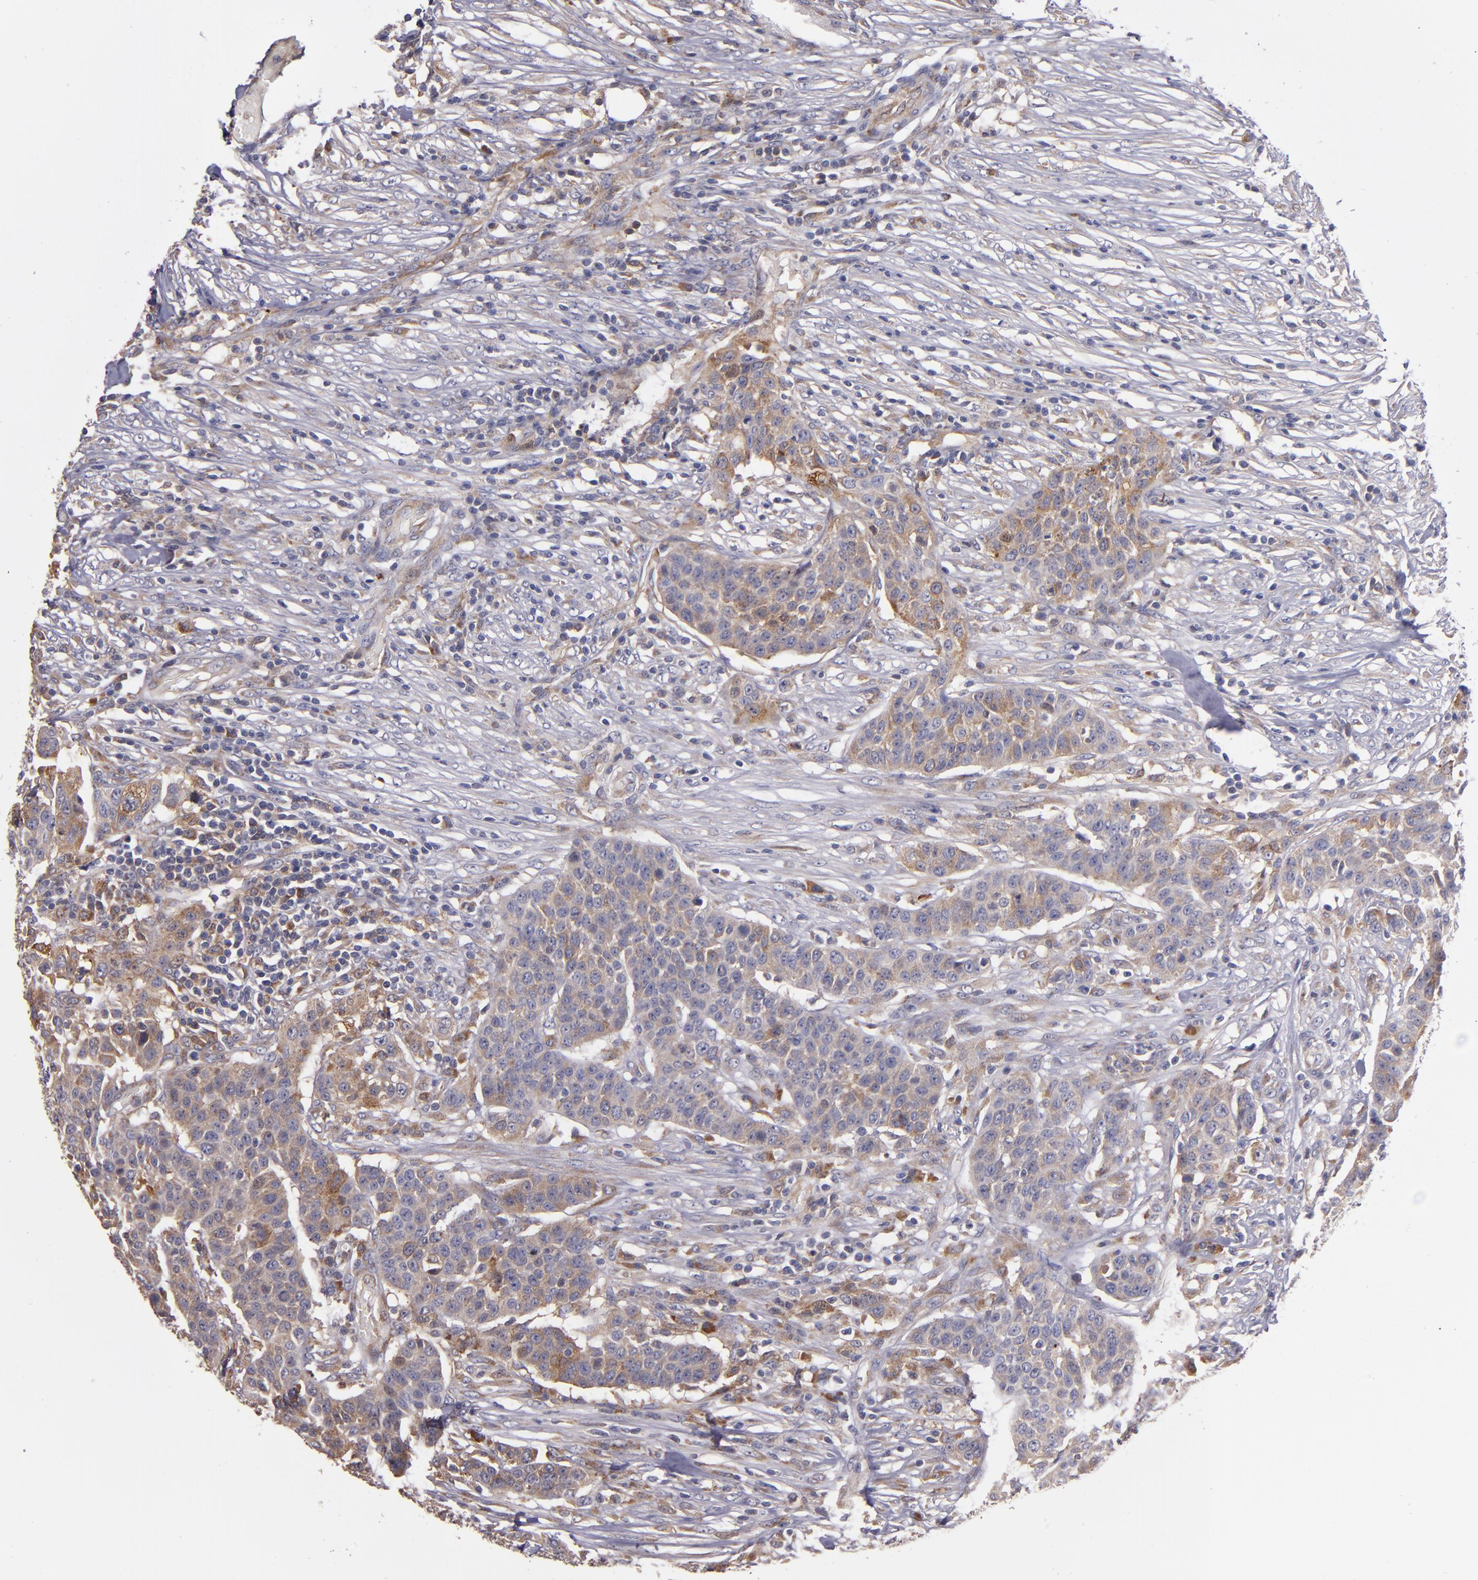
{"staining": {"intensity": "weak", "quantity": ">75%", "location": "cytoplasmic/membranous"}, "tissue": "urothelial cancer", "cell_type": "Tumor cells", "image_type": "cancer", "snomed": [{"axis": "morphology", "description": "Urothelial carcinoma, High grade"}, {"axis": "topography", "description": "Urinary bladder"}], "caption": "Immunohistochemical staining of human urothelial carcinoma (high-grade) shows low levels of weak cytoplasmic/membranous protein positivity in approximately >75% of tumor cells.", "gene": "IFIH1", "patient": {"sex": "male", "age": 74}}